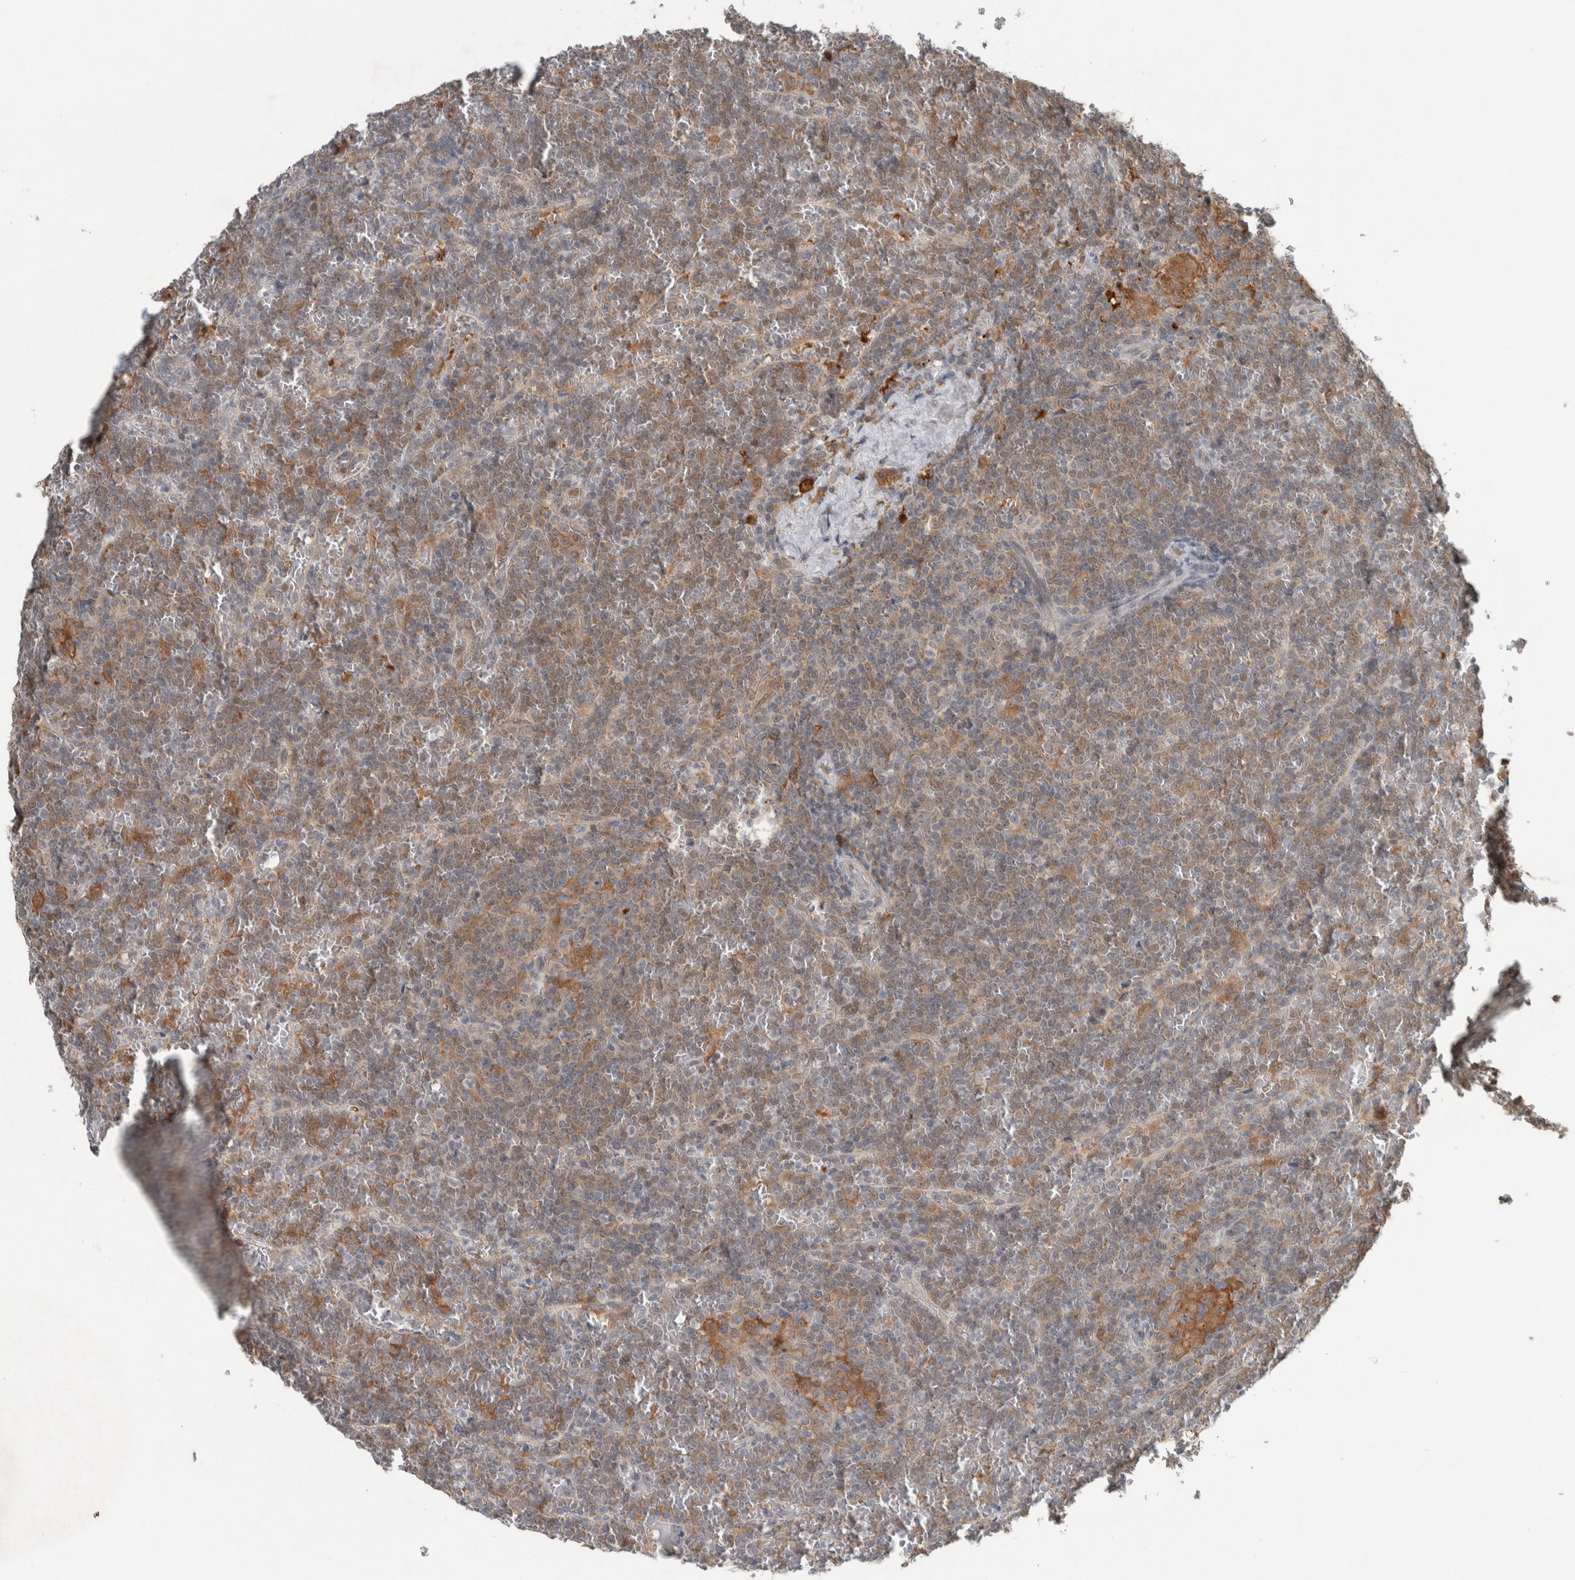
{"staining": {"intensity": "weak", "quantity": "25%-75%", "location": "cytoplasmic/membranous"}, "tissue": "lymphoma", "cell_type": "Tumor cells", "image_type": "cancer", "snomed": [{"axis": "morphology", "description": "Malignant lymphoma, non-Hodgkin's type, Low grade"}, {"axis": "topography", "description": "Spleen"}], "caption": "A low amount of weak cytoplasmic/membranous staining is present in approximately 25%-75% of tumor cells in lymphoma tissue.", "gene": "RALGDS", "patient": {"sex": "female", "age": 19}}